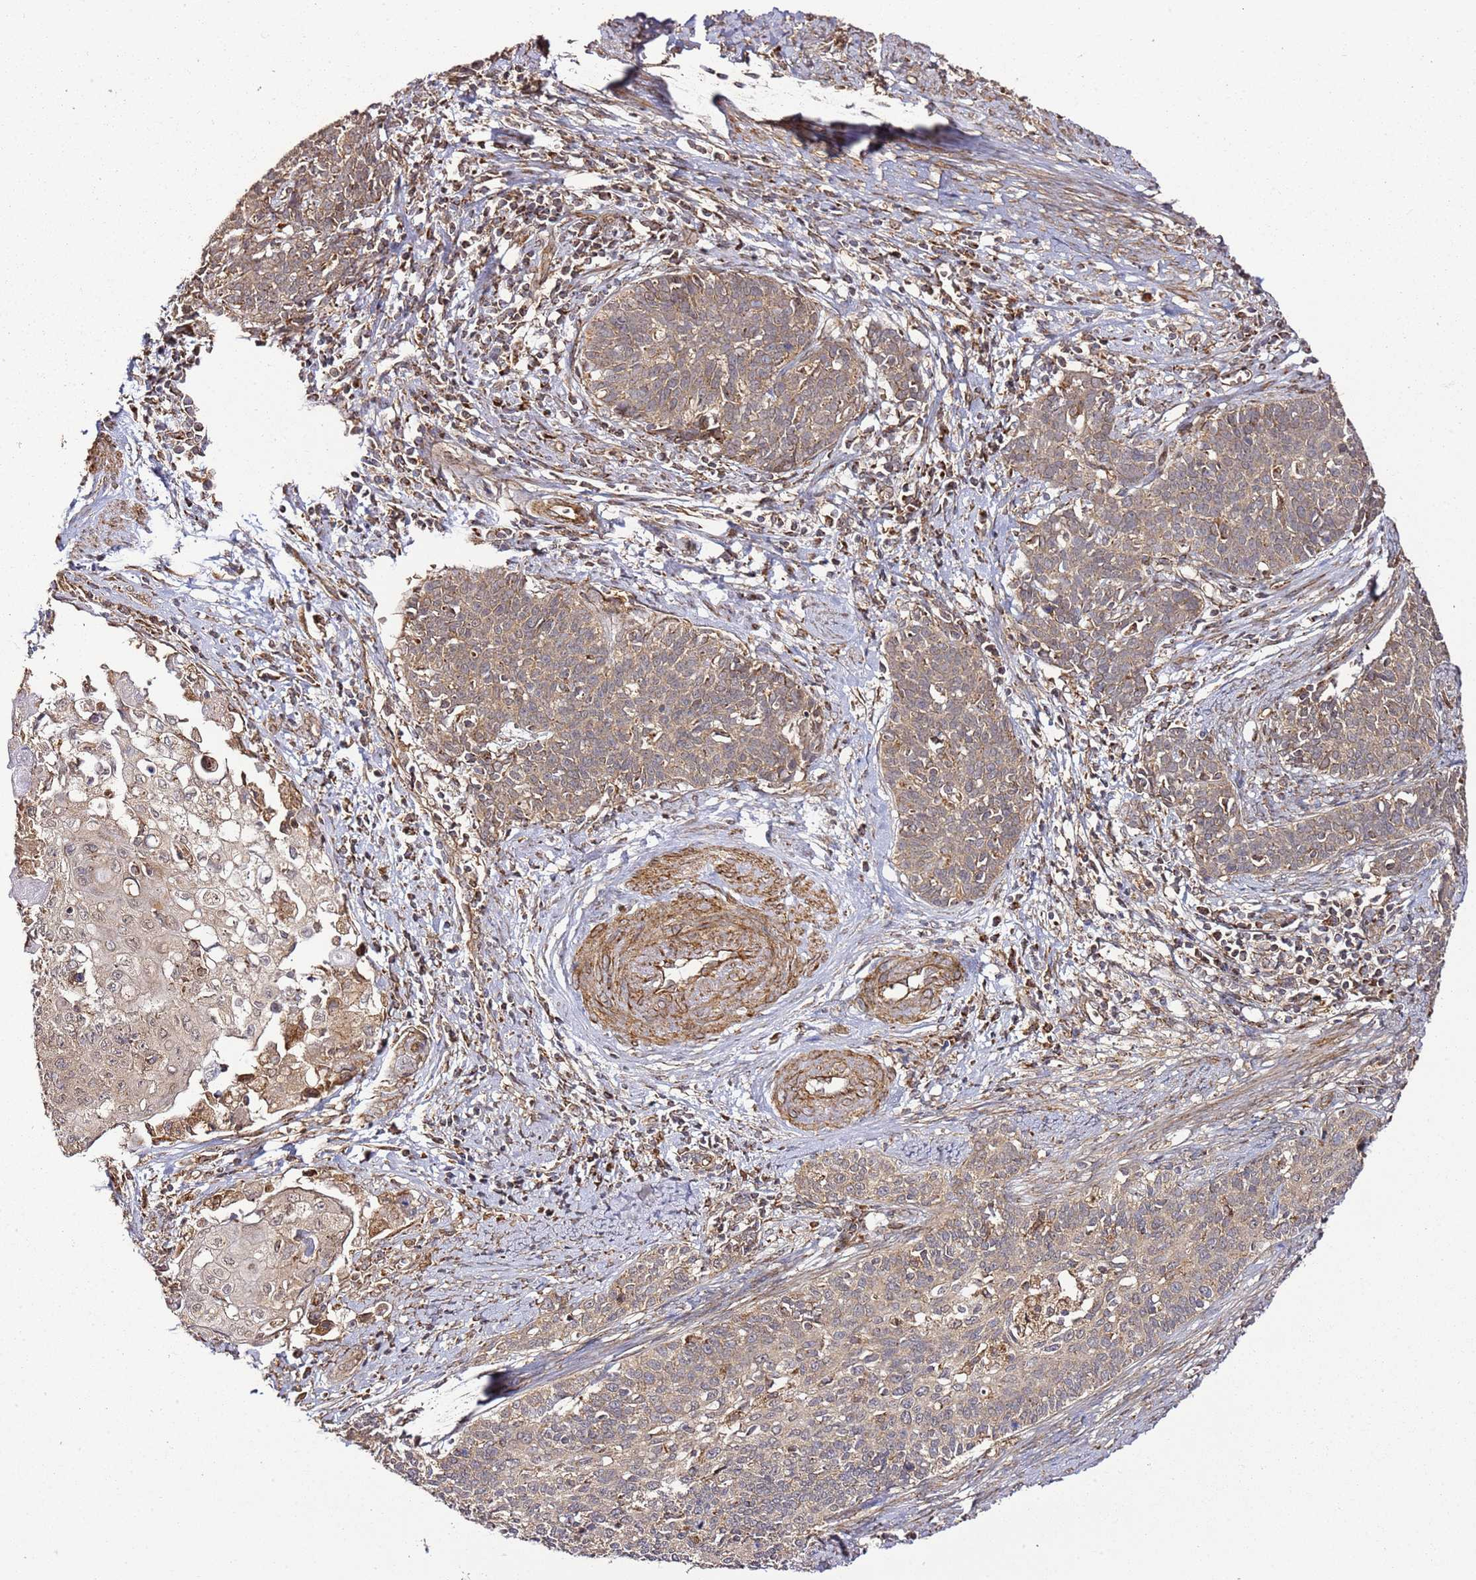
{"staining": {"intensity": "moderate", "quantity": ">75%", "location": "cytoplasmic/membranous"}, "tissue": "cervical cancer", "cell_type": "Tumor cells", "image_type": "cancer", "snomed": [{"axis": "morphology", "description": "Squamous cell carcinoma, NOS"}, {"axis": "topography", "description": "Cervix"}], "caption": "Cervical cancer (squamous cell carcinoma) stained with a protein marker shows moderate staining in tumor cells.", "gene": "TM2D2", "patient": {"sex": "female", "age": 39}}